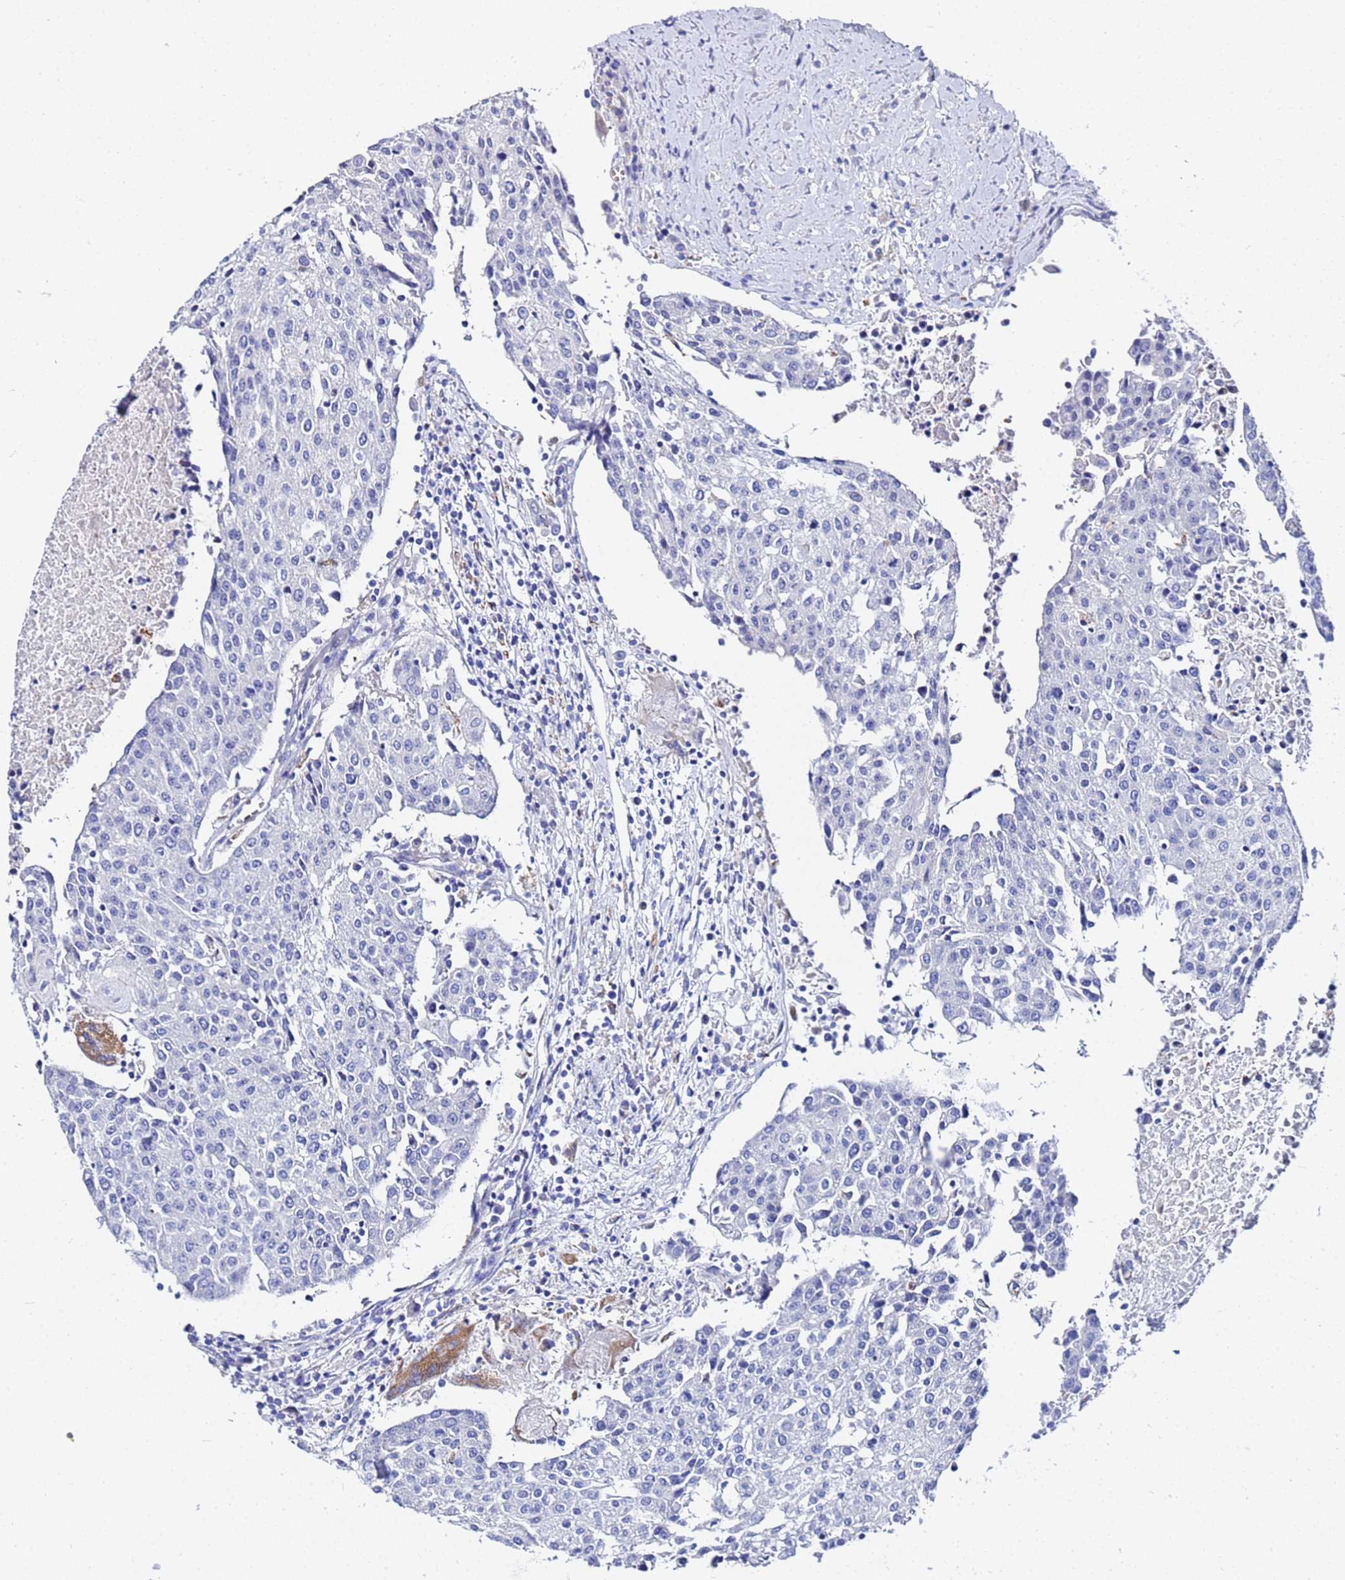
{"staining": {"intensity": "negative", "quantity": "none", "location": "none"}, "tissue": "urothelial cancer", "cell_type": "Tumor cells", "image_type": "cancer", "snomed": [{"axis": "morphology", "description": "Urothelial carcinoma, High grade"}, {"axis": "topography", "description": "Urinary bladder"}], "caption": "A high-resolution image shows IHC staining of urothelial cancer, which displays no significant expression in tumor cells.", "gene": "ZNF26", "patient": {"sex": "female", "age": 85}}